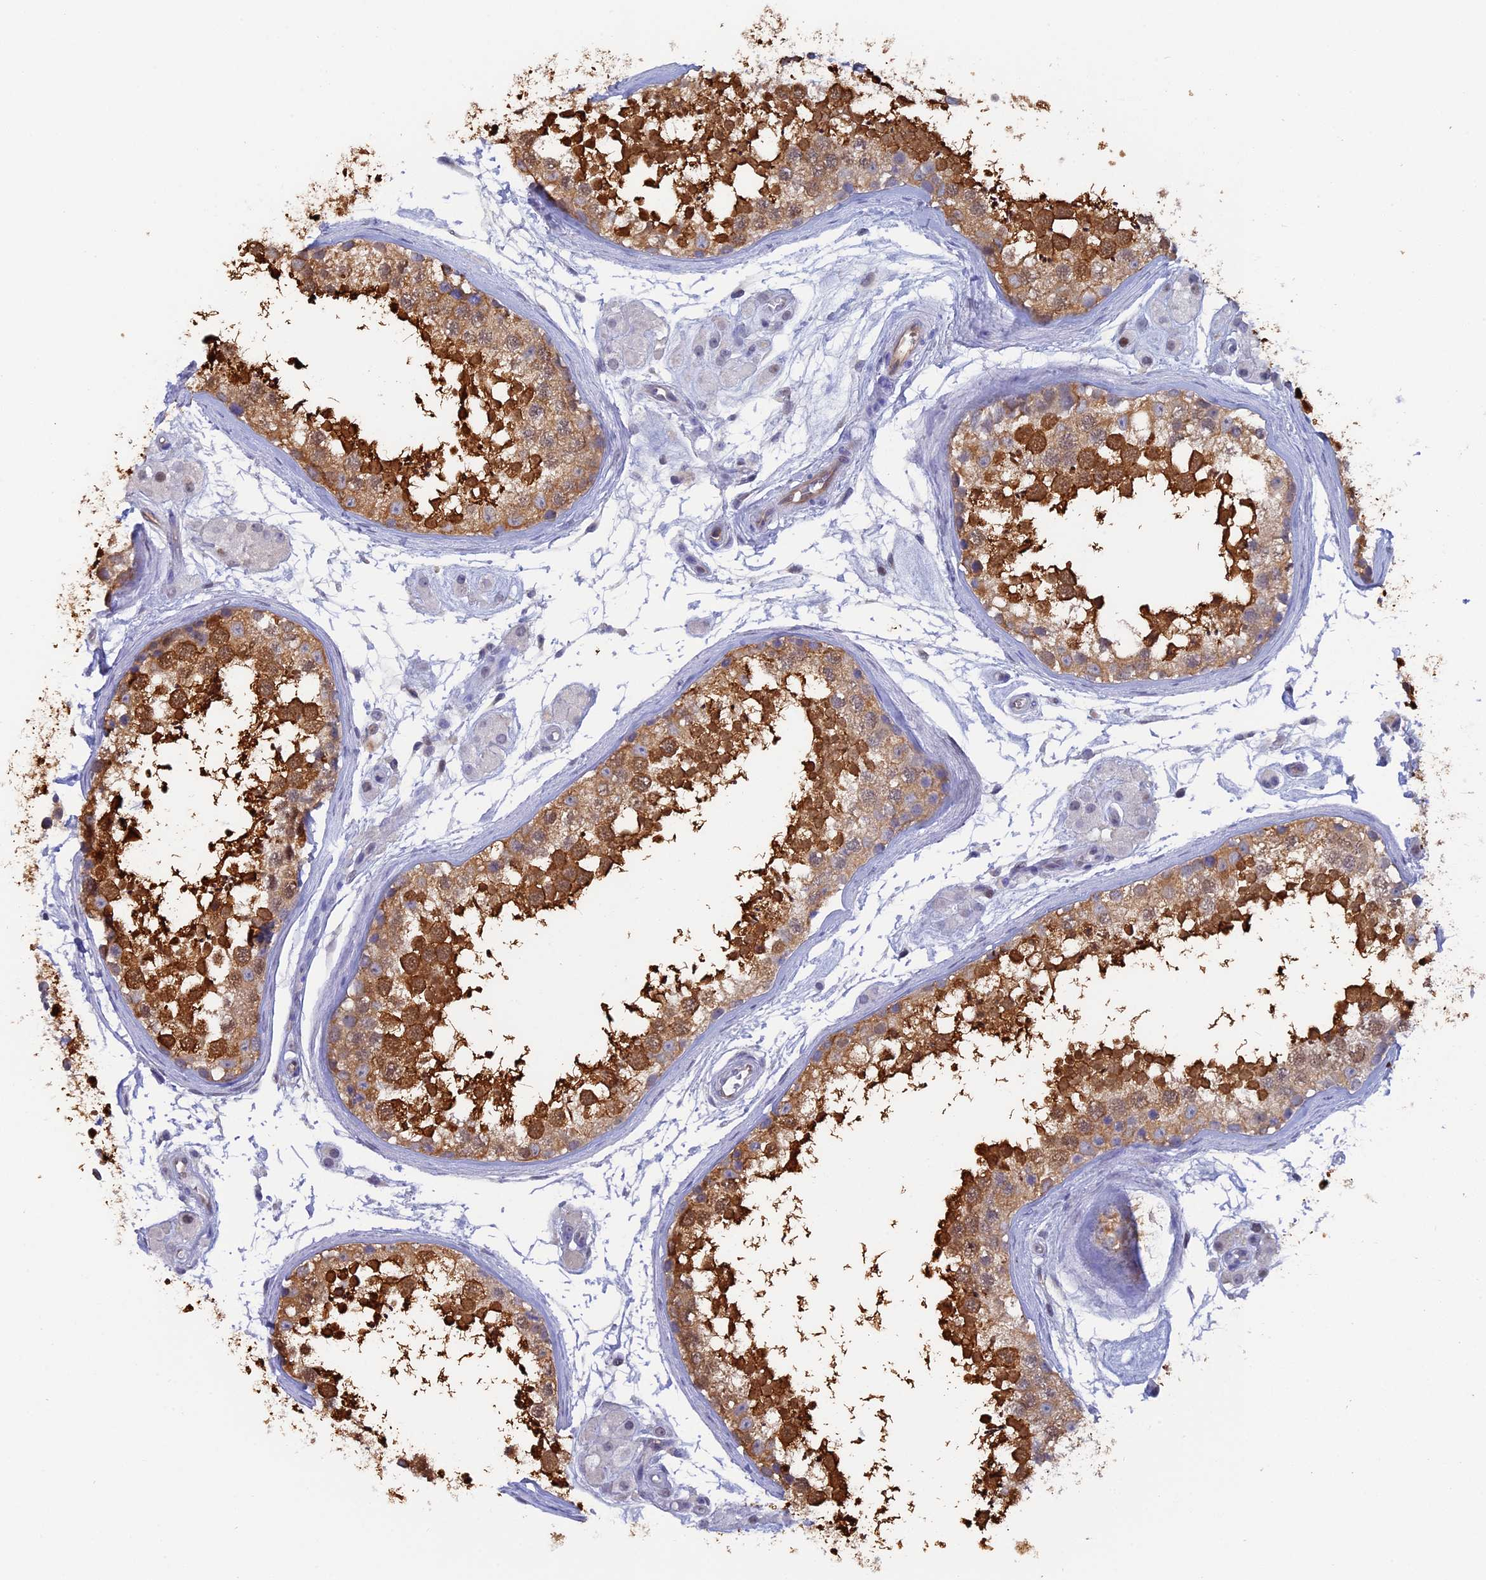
{"staining": {"intensity": "strong", "quantity": "25%-75%", "location": "cytoplasmic/membranous"}, "tissue": "testis", "cell_type": "Cells in seminiferous ducts", "image_type": "normal", "snomed": [{"axis": "morphology", "description": "Normal tissue, NOS"}, {"axis": "topography", "description": "Testis"}], "caption": "DAB (3,3'-diaminobenzidine) immunohistochemical staining of unremarkable testis exhibits strong cytoplasmic/membranous protein expression in about 25%-75% of cells in seminiferous ducts. (DAB (3,3'-diaminobenzidine) = brown stain, brightfield microscopy at high magnification).", "gene": "SLC26A1", "patient": {"sex": "male", "age": 56}}